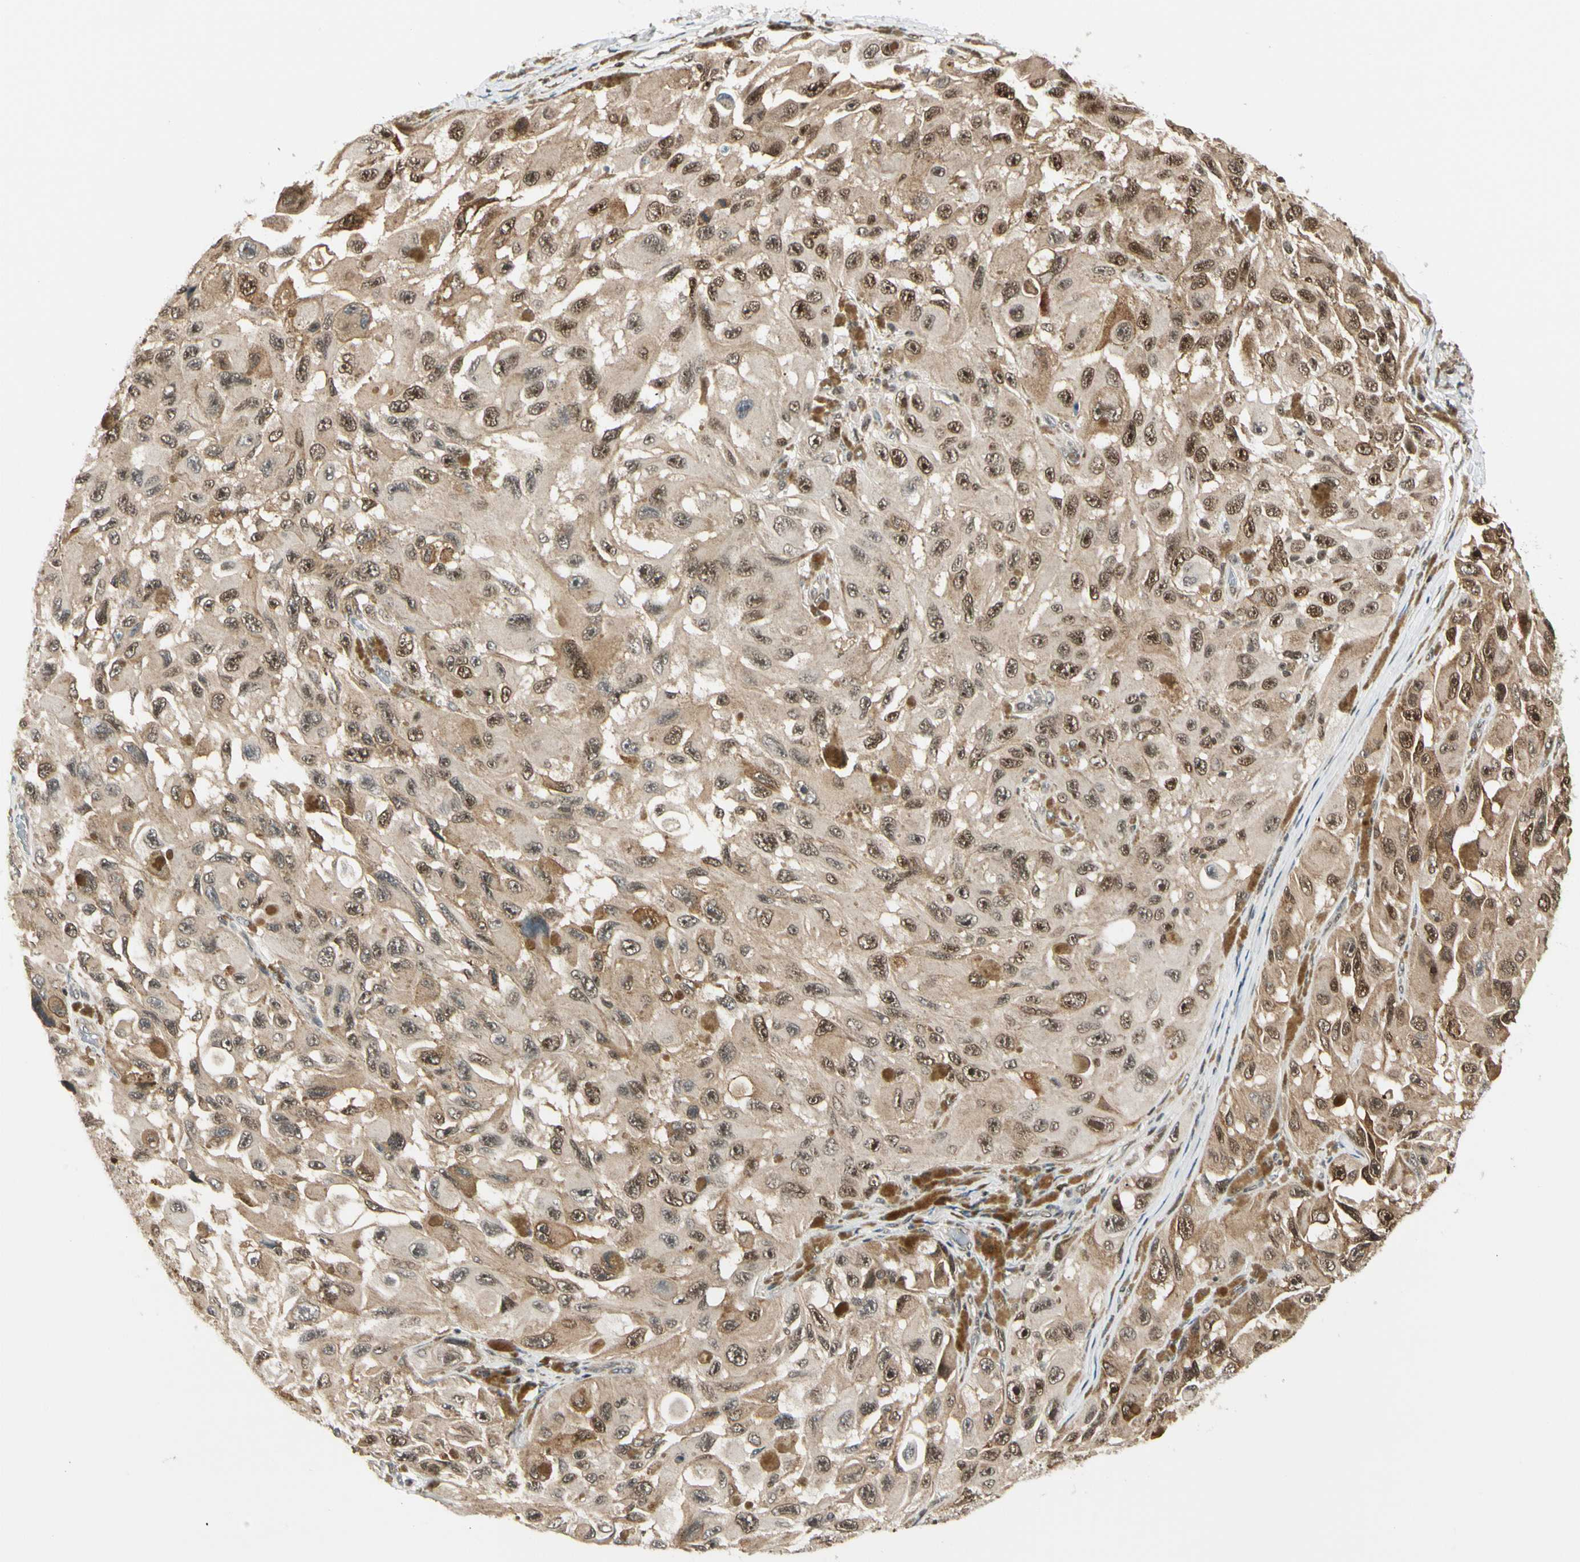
{"staining": {"intensity": "strong", "quantity": ">75%", "location": "cytoplasmic/membranous,nuclear"}, "tissue": "melanoma", "cell_type": "Tumor cells", "image_type": "cancer", "snomed": [{"axis": "morphology", "description": "Malignant melanoma, NOS"}, {"axis": "topography", "description": "Skin"}], "caption": "Immunohistochemistry (IHC) histopathology image of neoplastic tissue: malignant melanoma stained using immunohistochemistry (IHC) displays high levels of strong protein expression localized specifically in the cytoplasmic/membranous and nuclear of tumor cells, appearing as a cytoplasmic/membranous and nuclear brown color.", "gene": "DAXX", "patient": {"sex": "female", "age": 73}}